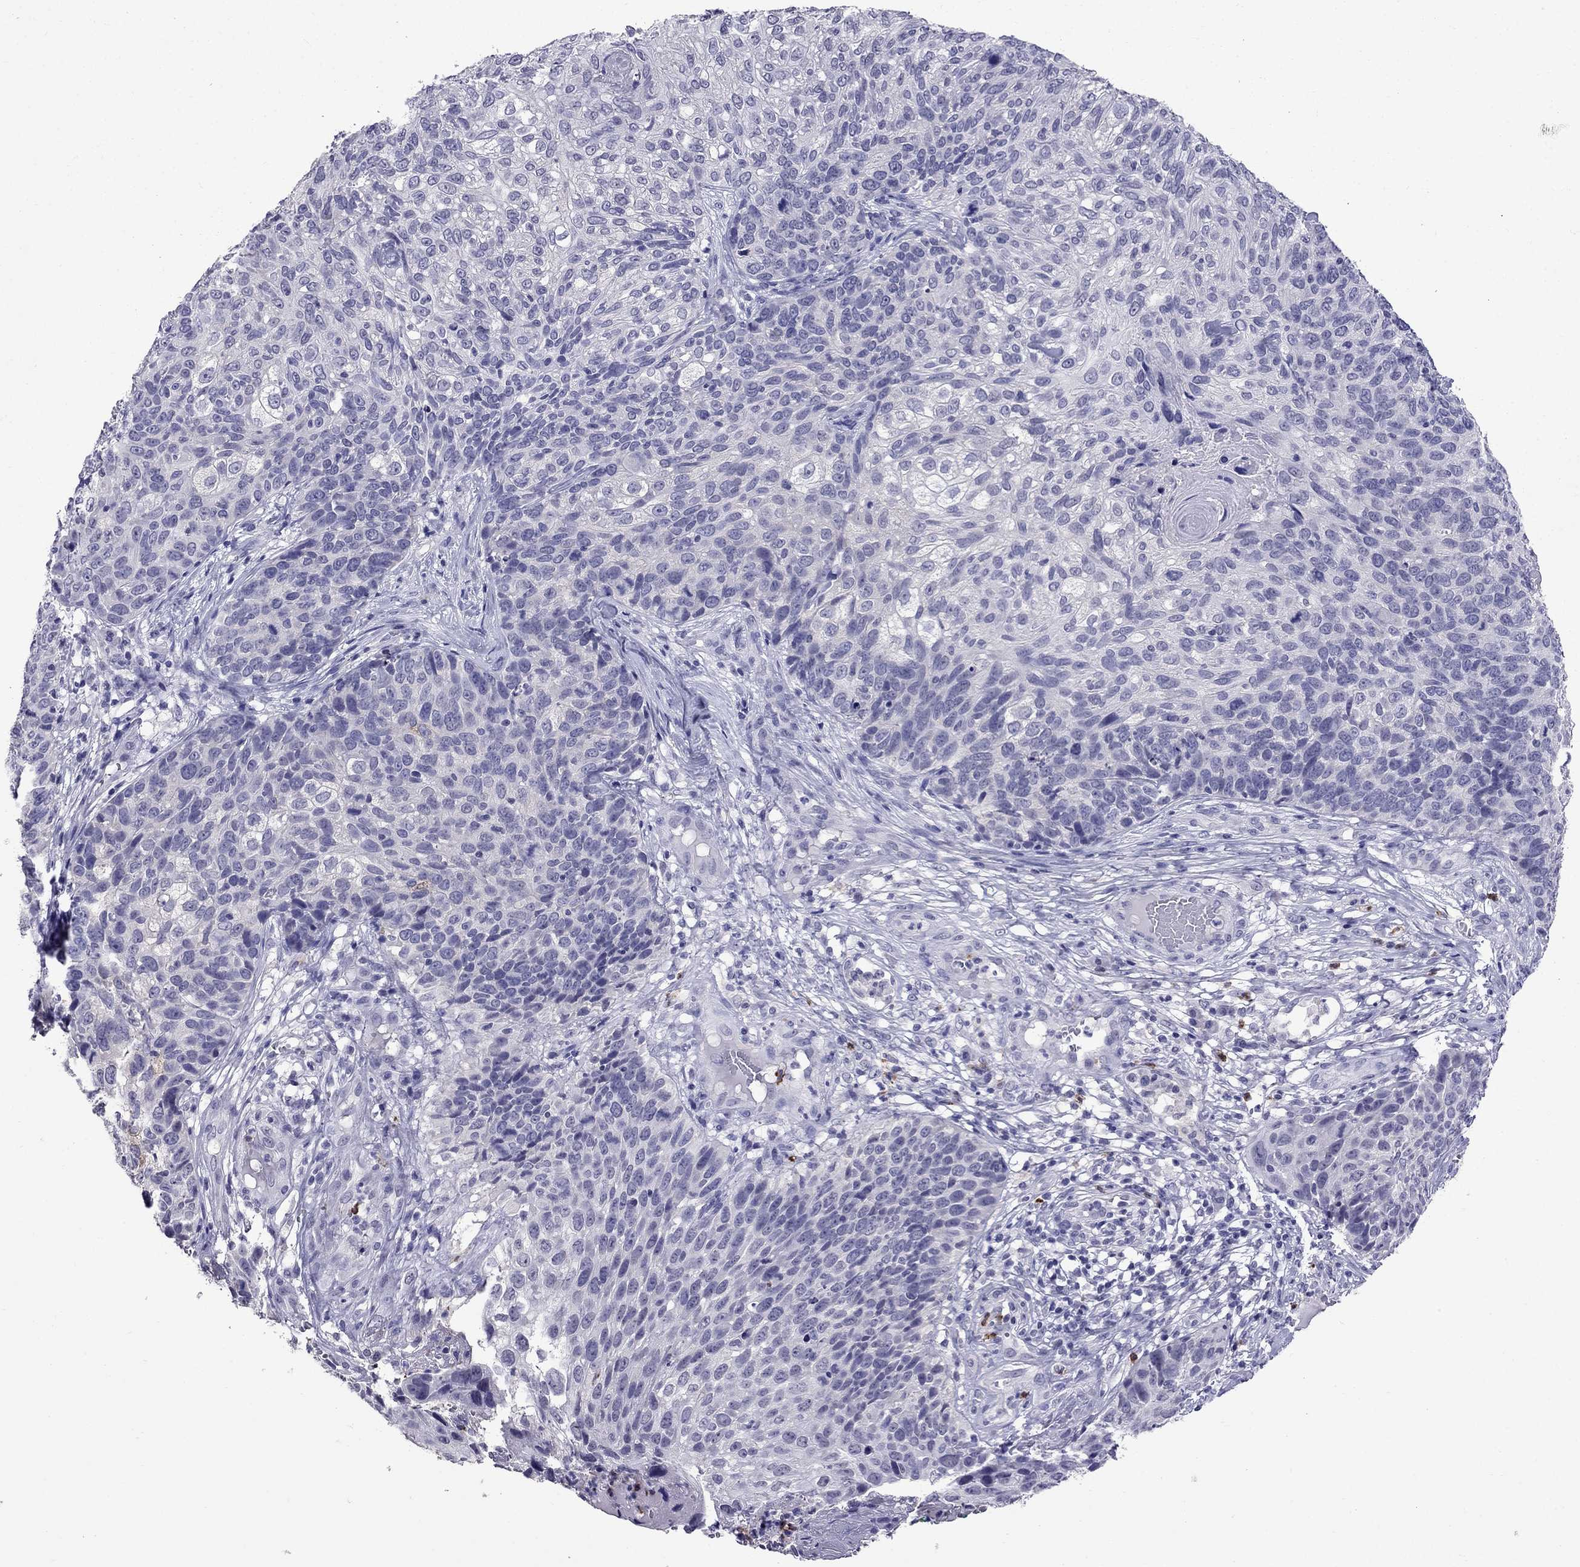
{"staining": {"intensity": "negative", "quantity": "none", "location": "none"}, "tissue": "skin cancer", "cell_type": "Tumor cells", "image_type": "cancer", "snomed": [{"axis": "morphology", "description": "Squamous cell carcinoma, NOS"}, {"axis": "topography", "description": "Skin"}], "caption": "Immunohistochemical staining of human skin cancer demonstrates no significant staining in tumor cells.", "gene": "OLFM4", "patient": {"sex": "male", "age": 92}}